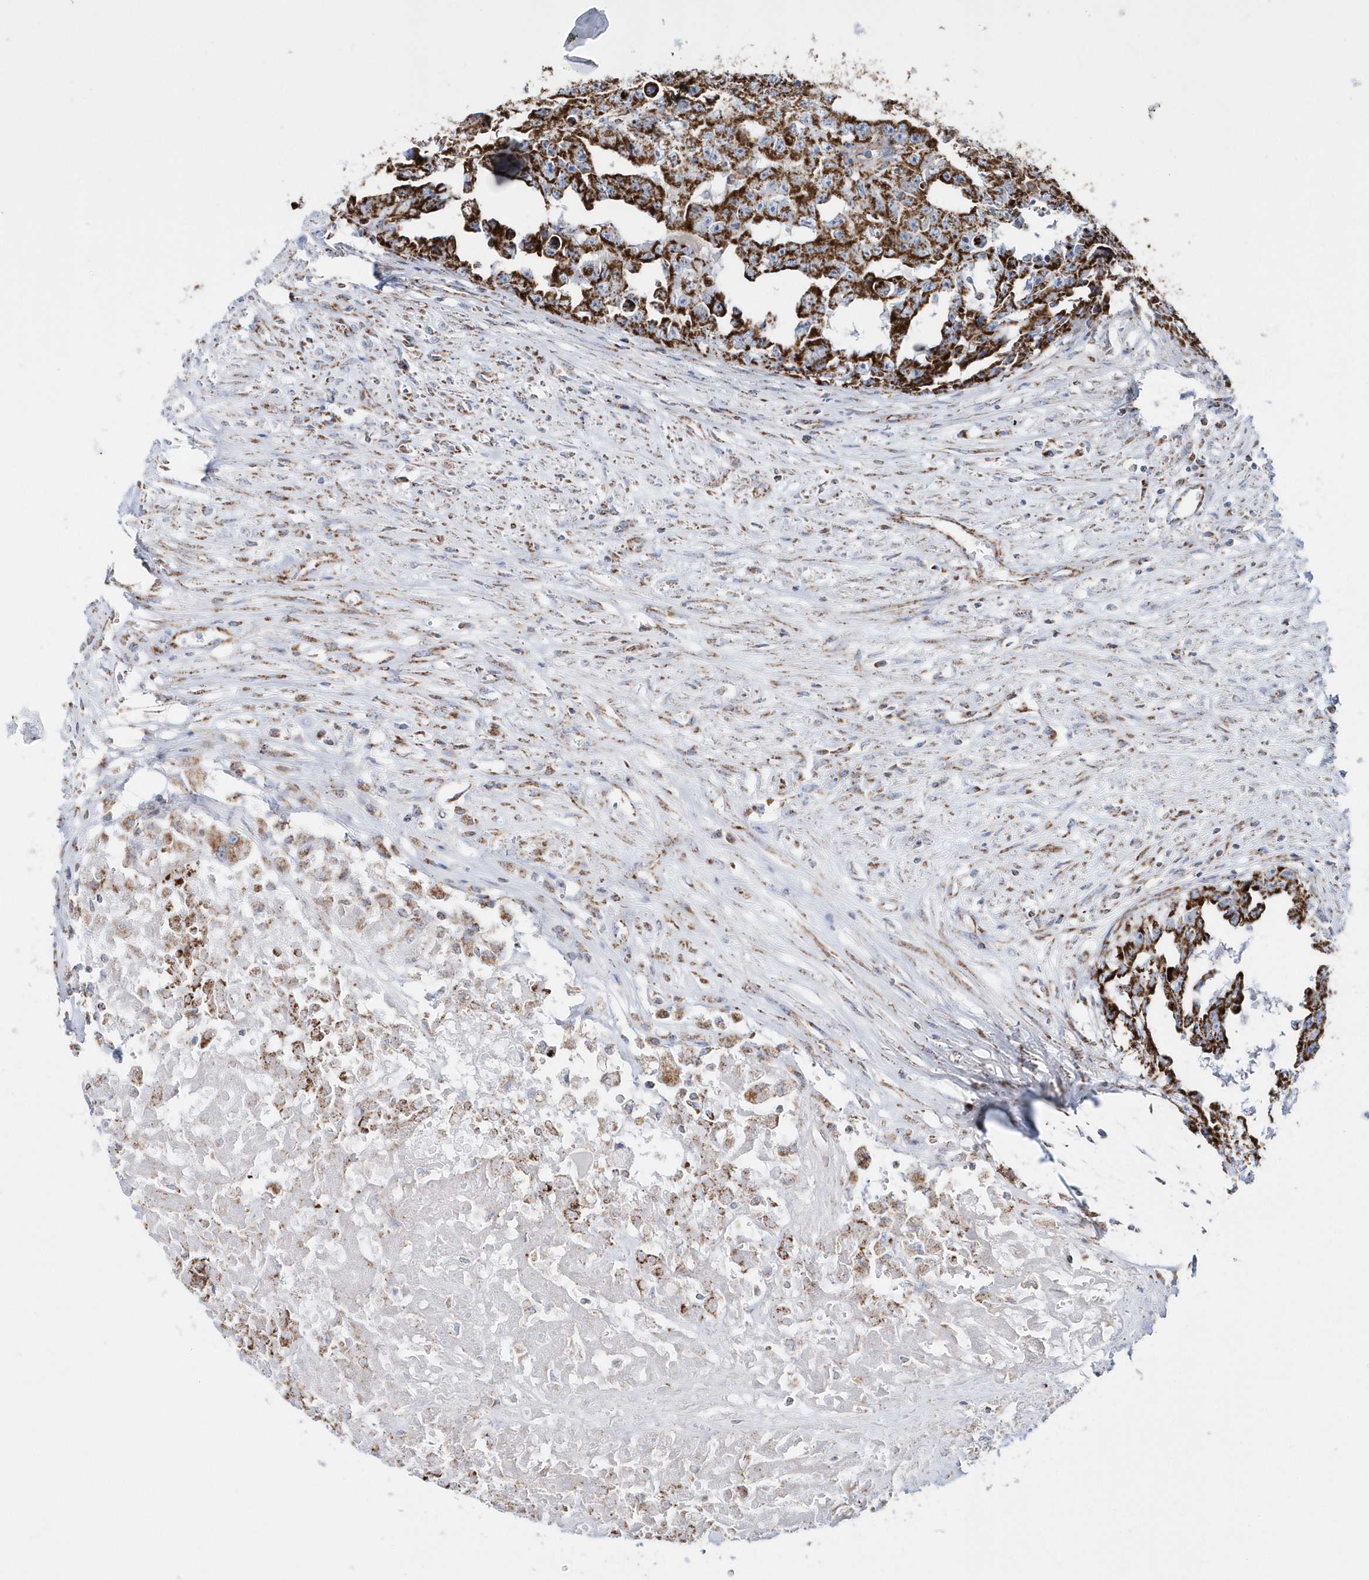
{"staining": {"intensity": "strong", "quantity": ">75%", "location": "cytoplasmic/membranous"}, "tissue": "testis cancer", "cell_type": "Tumor cells", "image_type": "cancer", "snomed": [{"axis": "morphology", "description": "Seminoma, NOS"}, {"axis": "morphology", "description": "Carcinoma, Embryonal, NOS"}, {"axis": "topography", "description": "Testis"}], "caption": "This micrograph exhibits IHC staining of human testis embryonal carcinoma, with high strong cytoplasmic/membranous positivity in approximately >75% of tumor cells.", "gene": "TMCO6", "patient": {"sex": "male", "age": 43}}